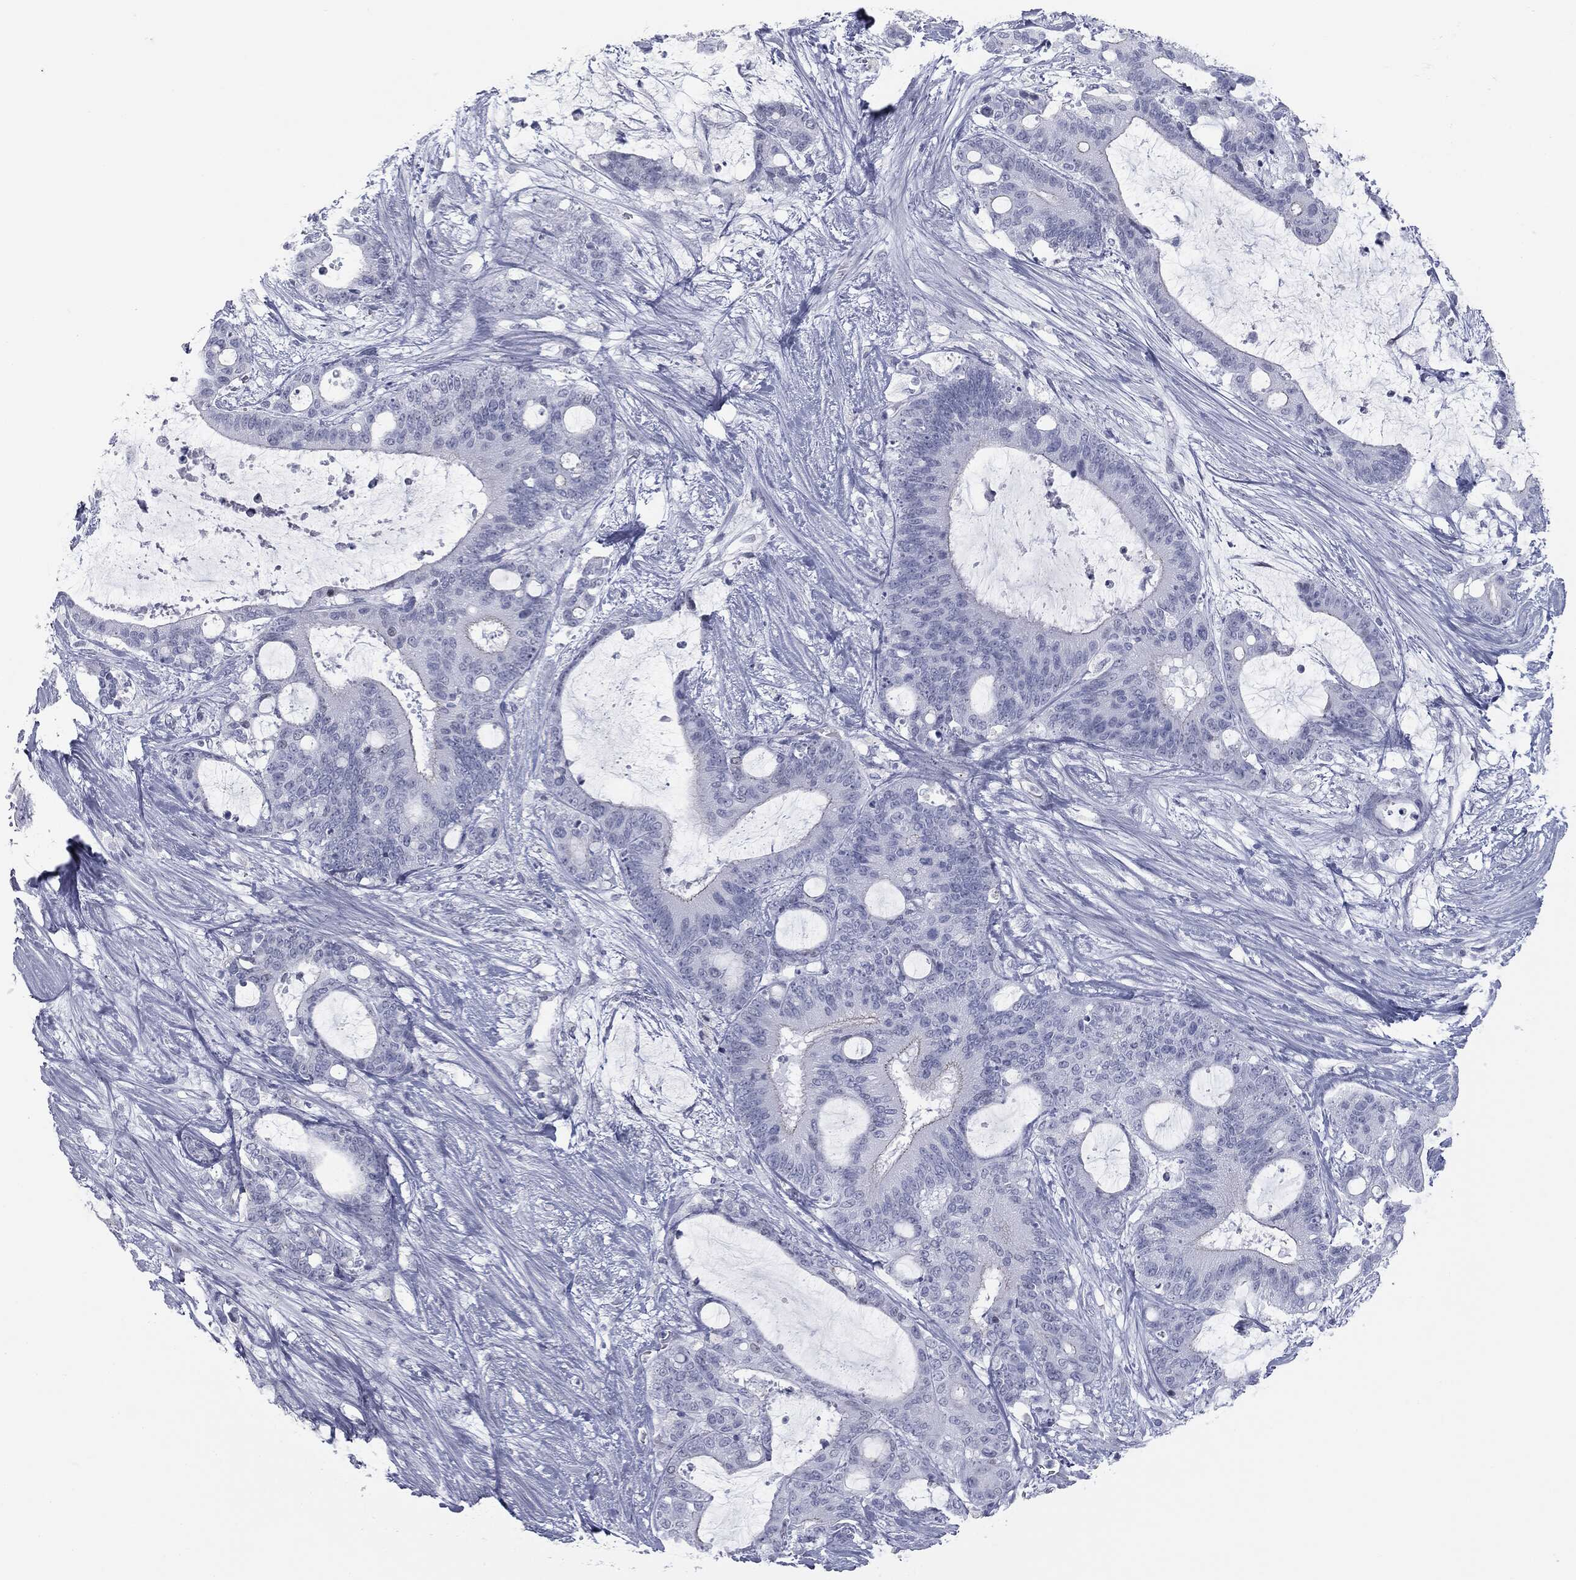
{"staining": {"intensity": "negative", "quantity": "none", "location": "none"}, "tissue": "liver cancer", "cell_type": "Tumor cells", "image_type": "cancer", "snomed": [{"axis": "morphology", "description": "Normal tissue, NOS"}, {"axis": "morphology", "description": "Cholangiocarcinoma"}, {"axis": "topography", "description": "Liver"}, {"axis": "topography", "description": "Peripheral nerve tissue"}], "caption": "Protein analysis of cholangiocarcinoma (liver) shows no significant positivity in tumor cells.", "gene": "TPO", "patient": {"sex": "female", "age": 73}}